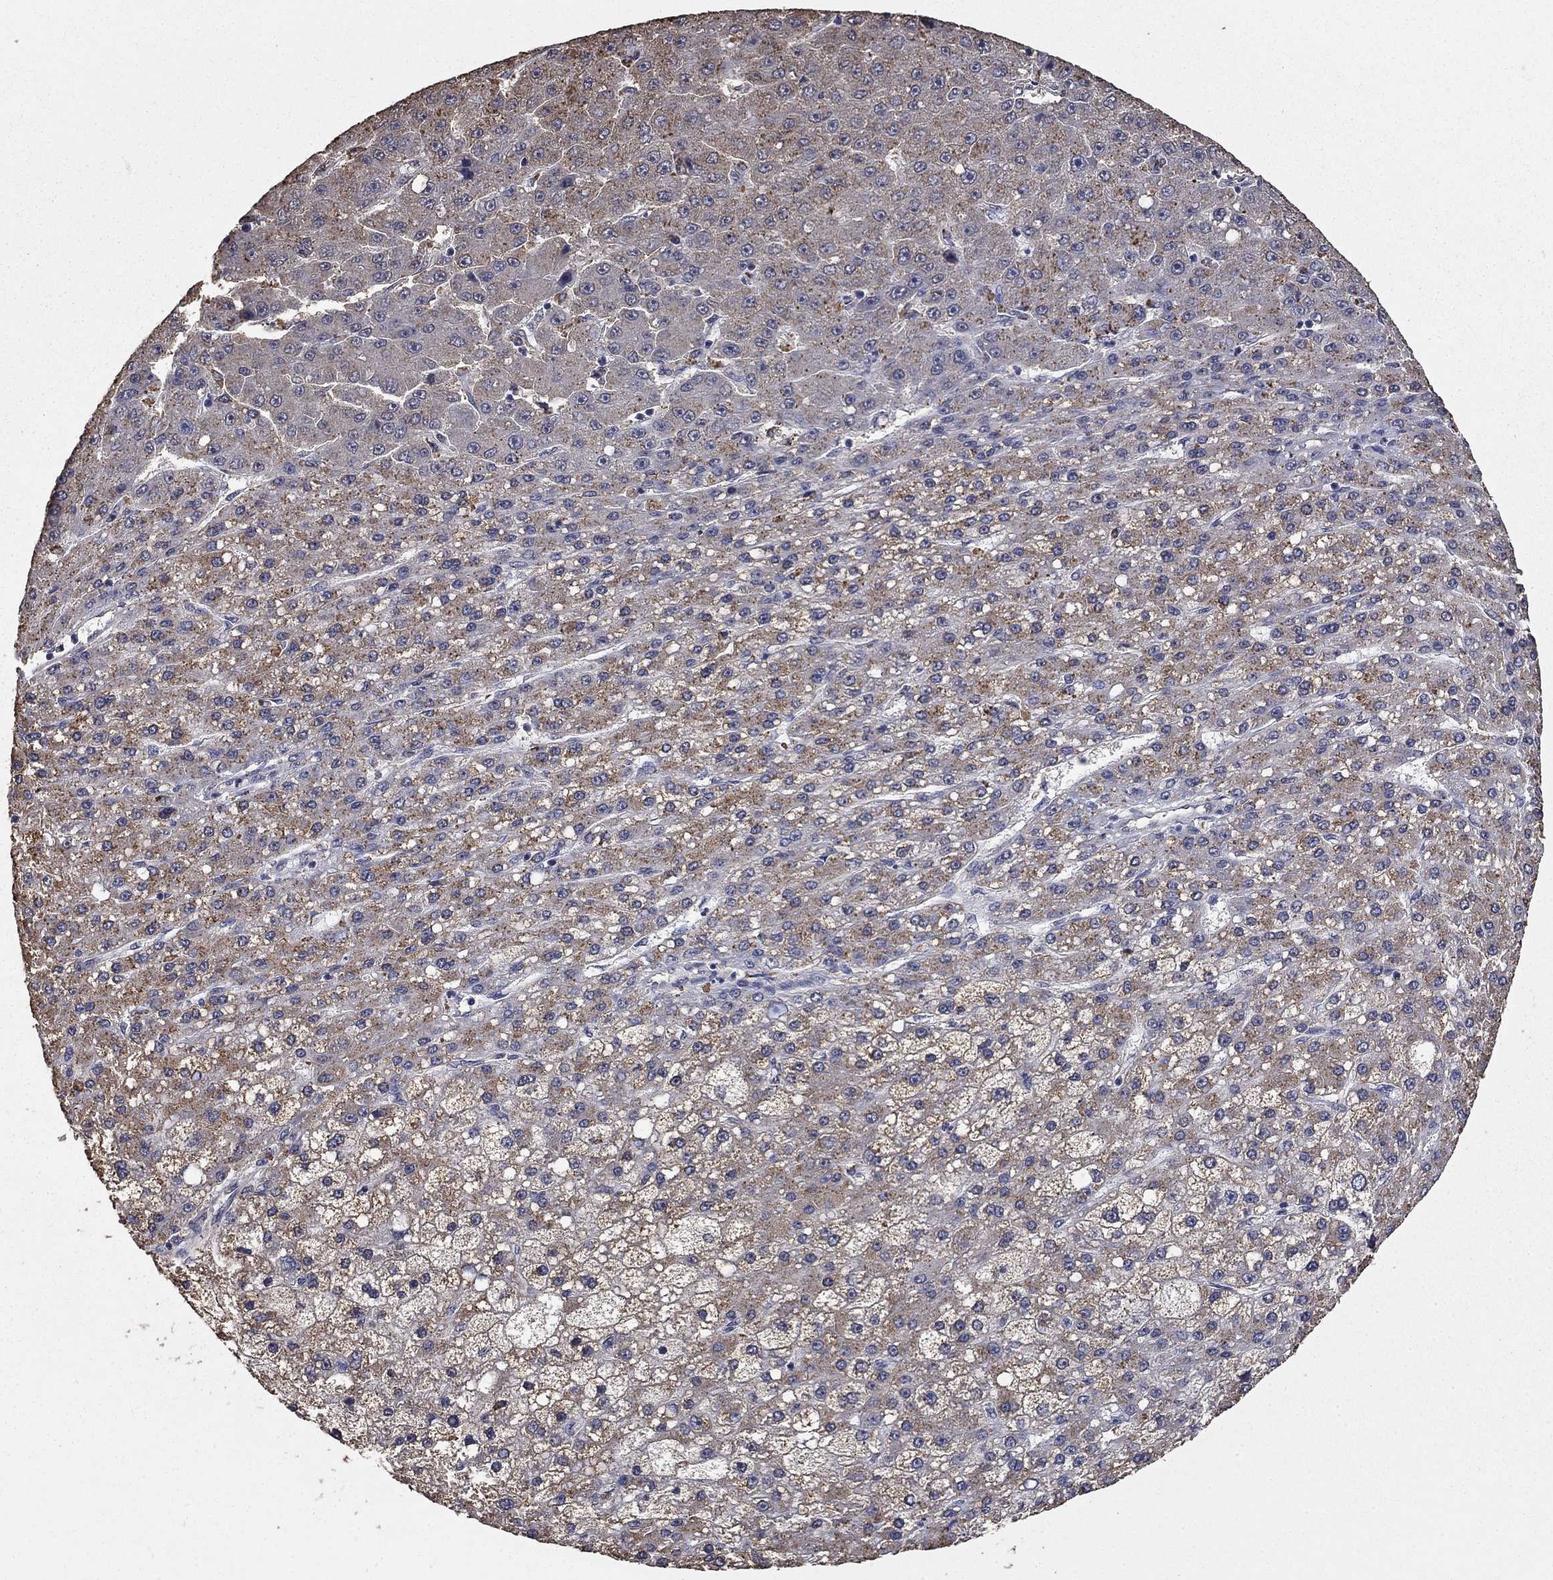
{"staining": {"intensity": "weak", "quantity": "<25%", "location": "cytoplasmic/membranous"}, "tissue": "liver cancer", "cell_type": "Tumor cells", "image_type": "cancer", "snomed": [{"axis": "morphology", "description": "Carcinoma, Hepatocellular, NOS"}, {"axis": "topography", "description": "Liver"}], "caption": "Hepatocellular carcinoma (liver) was stained to show a protein in brown. There is no significant staining in tumor cells.", "gene": "MFAP3L", "patient": {"sex": "male", "age": 67}}